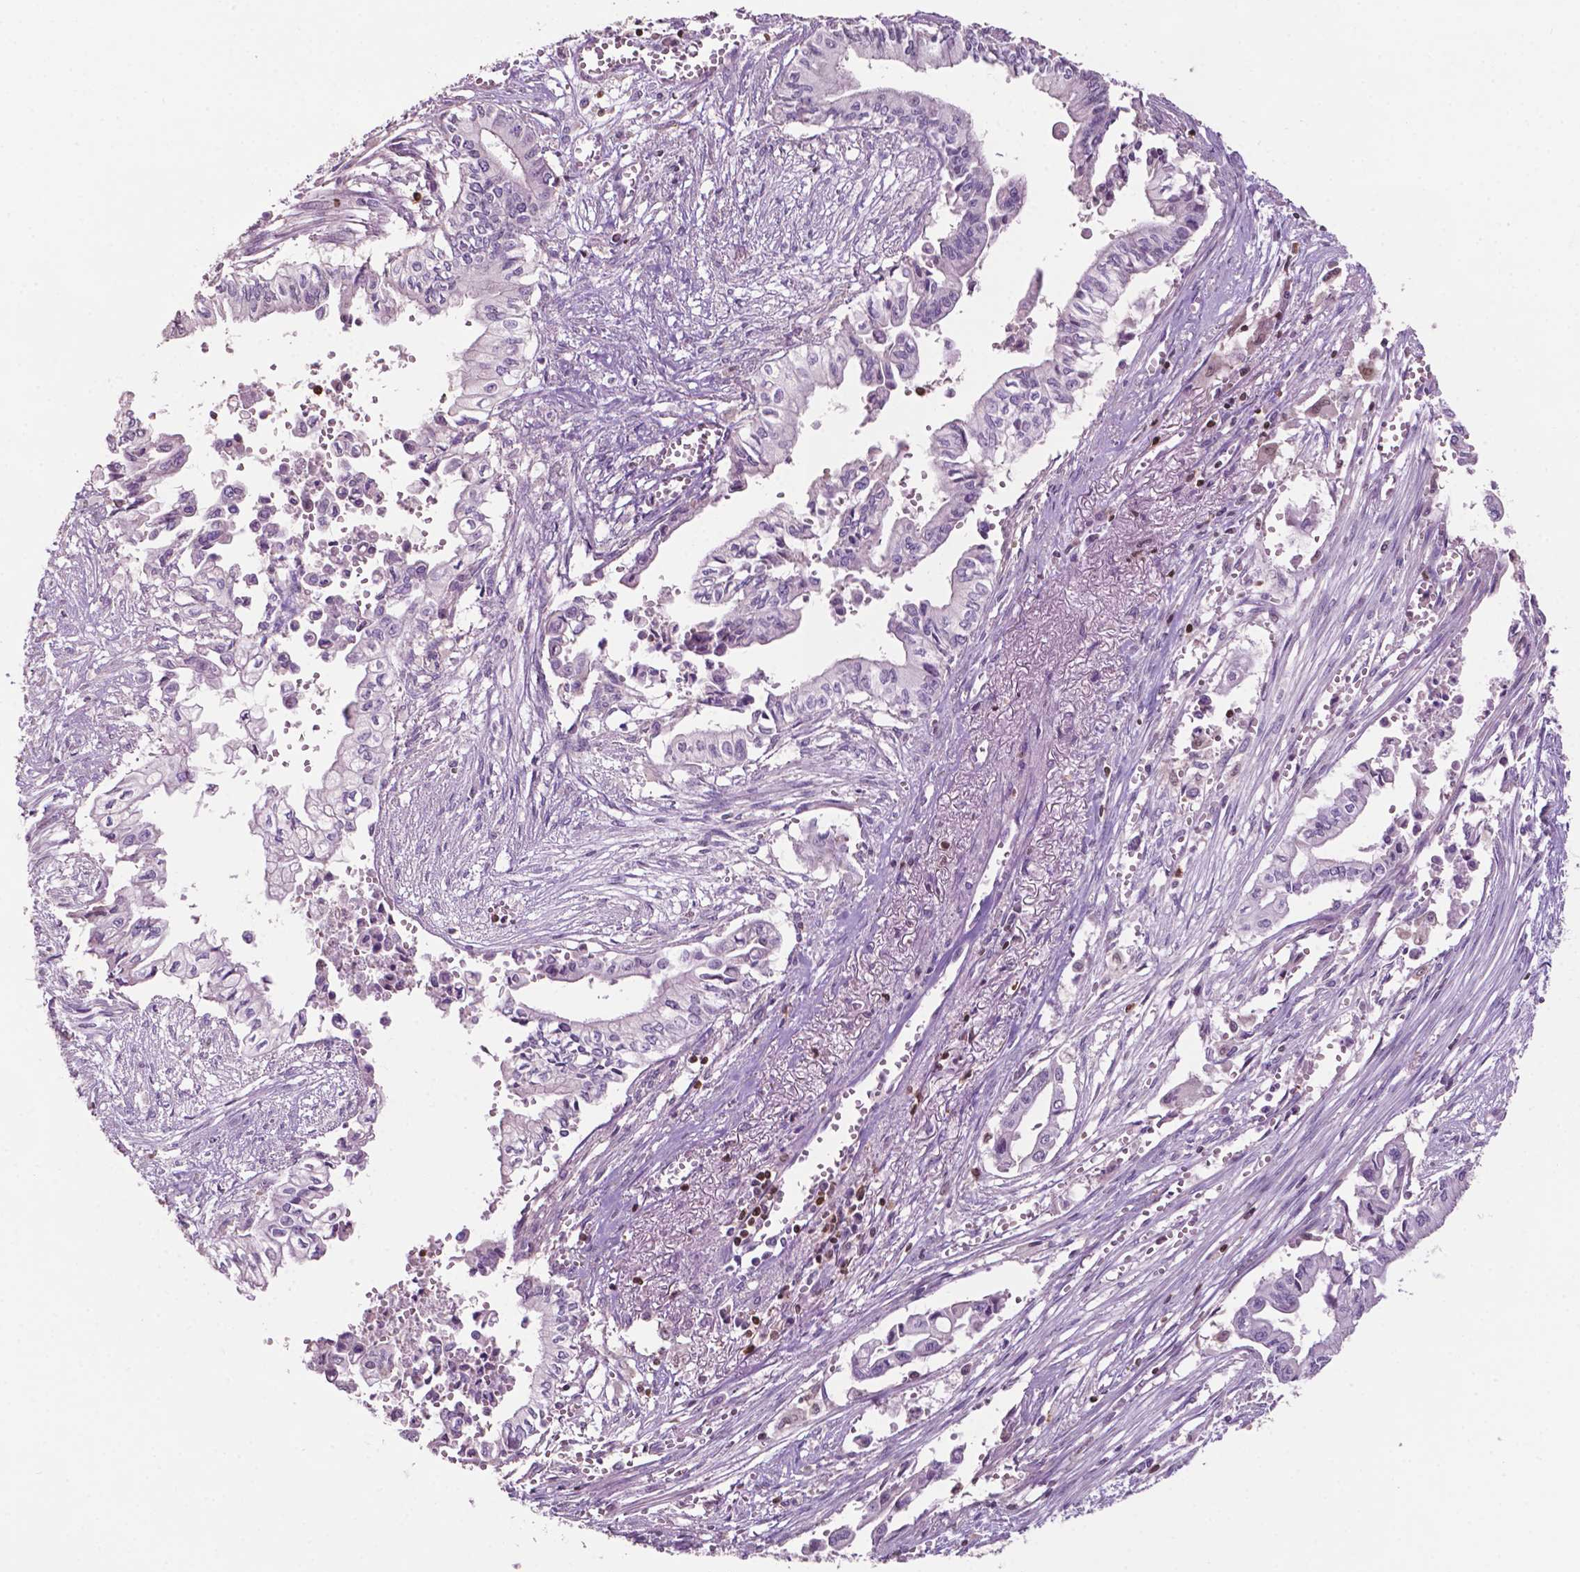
{"staining": {"intensity": "negative", "quantity": "none", "location": "none"}, "tissue": "pancreatic cancer", "cell_type": "Tumor cells", "image_type": "cancer", "snomed": [{"axis": "morphology", "description": "Adenocarcinoma, NOS"}, {"axis": "topography", "description": "Pancreas"}], "caption": "This is an immunohistochemistry histopathology image of human pancreatic cancer. There is no expression in tumor cells.", "gene": "TBC1D10C", "patient": {"sex": "female", "age": 61}}